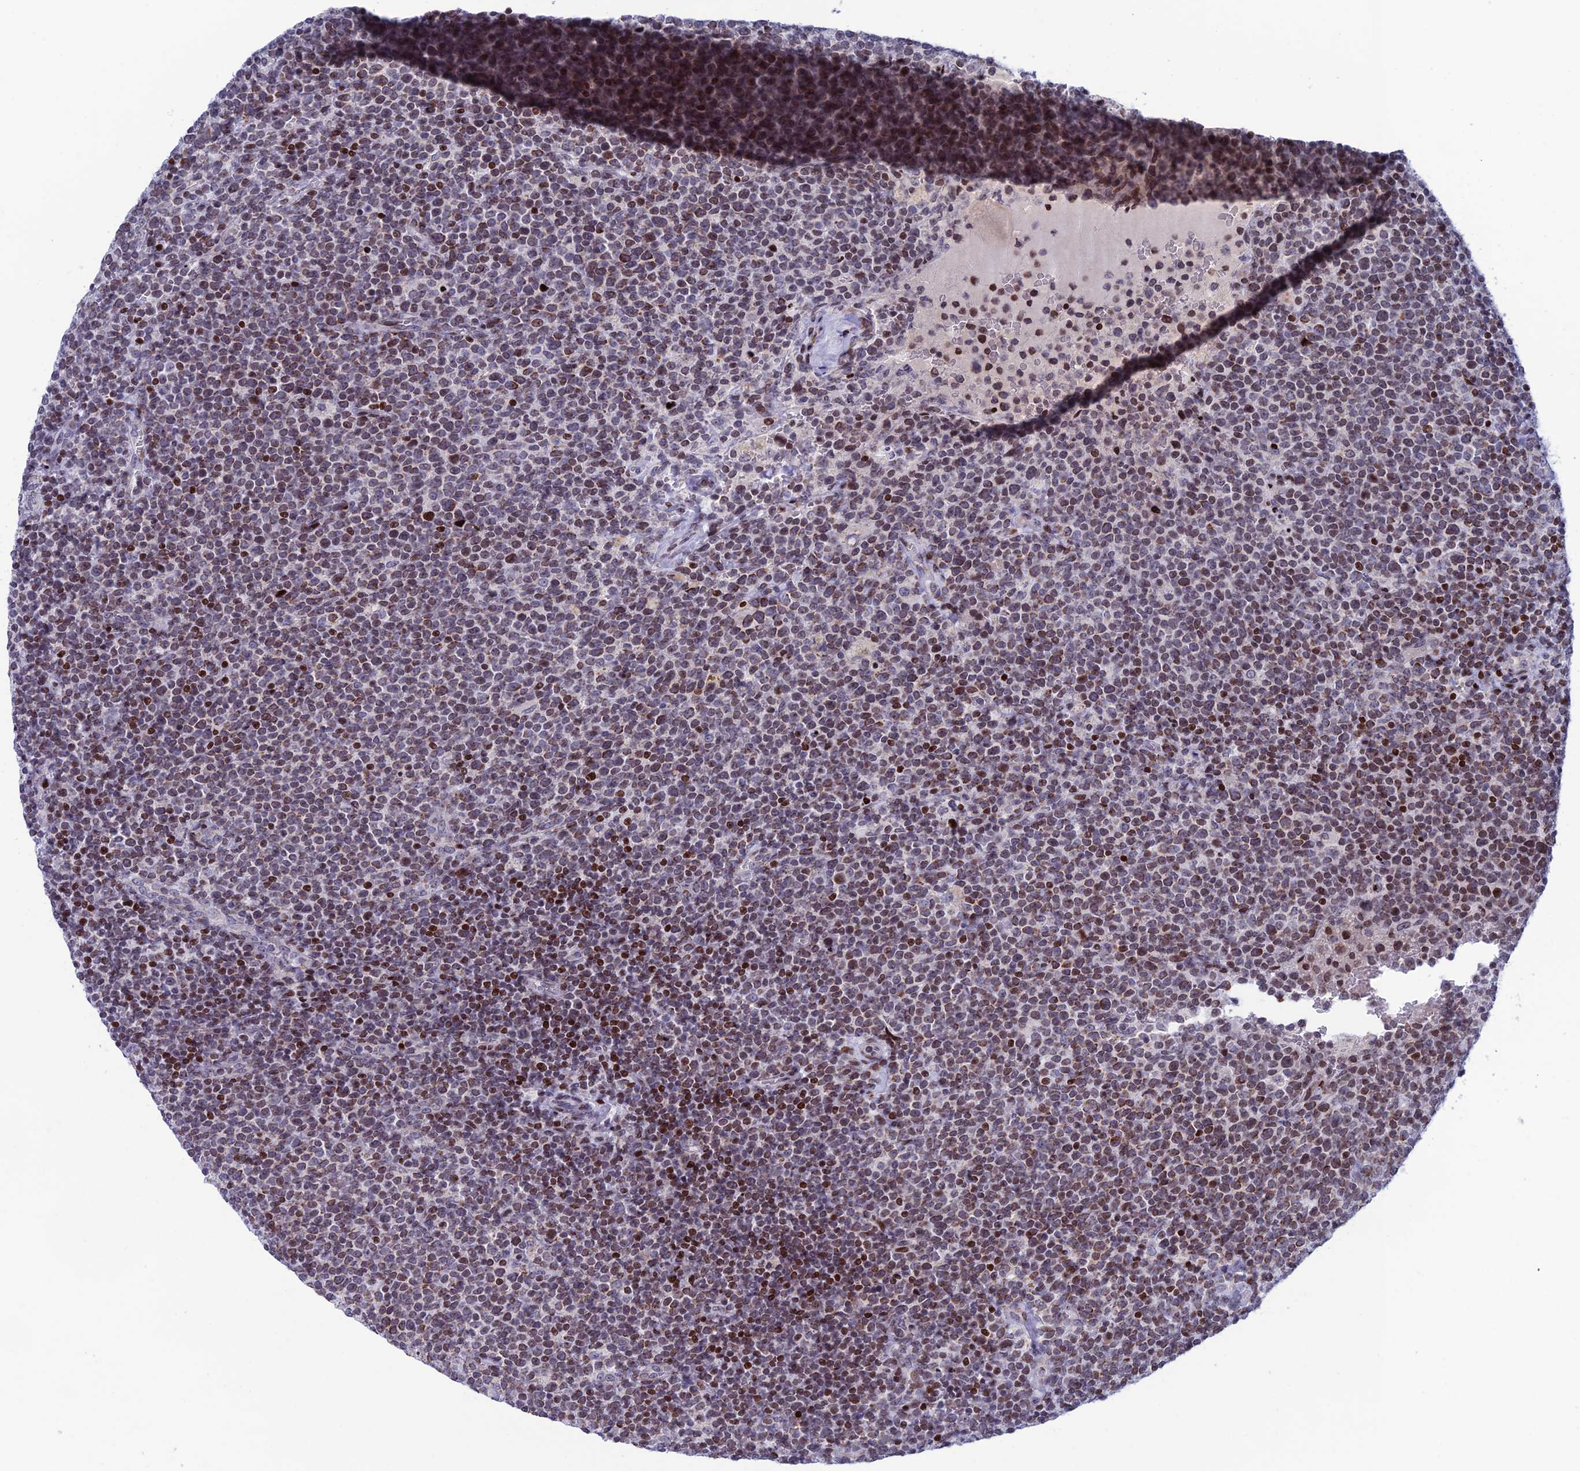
{"staining": {"intensity": "moderate", "quantity": "25%-75%", "location": "nuclear"}, "tissue": "lymphoma", "cell_type": "Tumor cells", "image_type": "cancer", "snomed": [{"axis": "morphology", "description": "Malignant lymphoma, non-Hodgkin's type, High grade"}, {"axis": "topography", "description": "Lymph node"}], "caption": "Lymphoma stained with a brown dye exhibits moderate nuclear positive positivity in about 25%-75% of tumor cells.", "gene": "AFF3", "patient": {"sex": "male", "age": 61}}